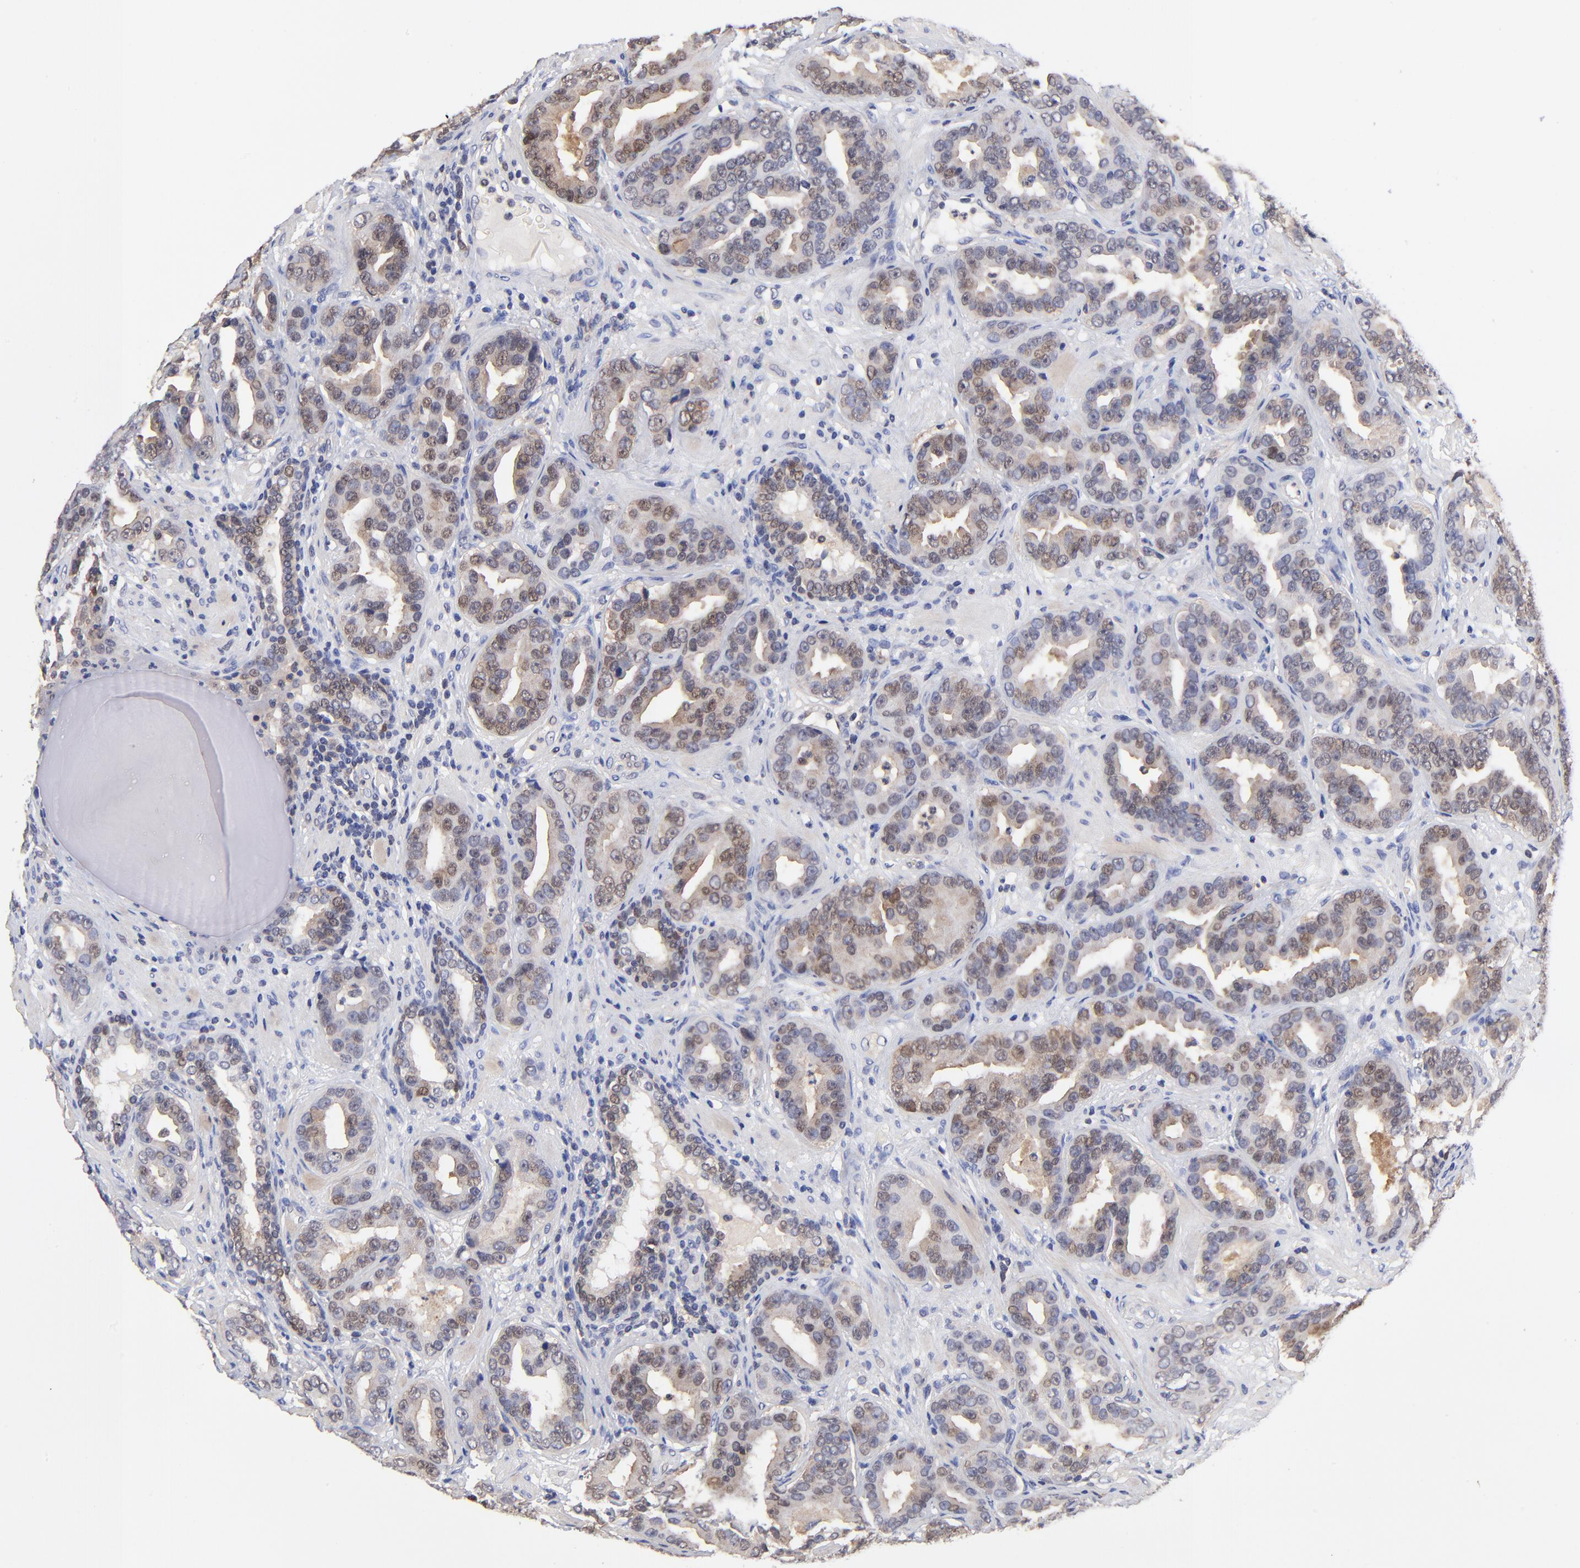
{"staining": {"intensity": "weak", "quantity": "25%-75%", "location": "cytoplasmic/membranous,nuclear"}, "tissue": "prostate cancer", "cell_type": "Tumor cells", "image_type": "cancer", "snomed": [{"axis": "morphology", "description": "Adenocarcinoma, Low grade"}, {"axis": "topography", "description": "Prostate"}], "caption": "The image shows immunohistochemical staining of prostate adenocarcinoma (low-grade). There is weak cytoplasmic/membranous and nuclear staining is present in about 25%-75% of tumor cells. Immunohistochemistry (ihc) stains the protein of interest in brown and the nuclei are stained blue.", "gene": "DCTPP1", "patient": {"sex": "male", "age": 59}}